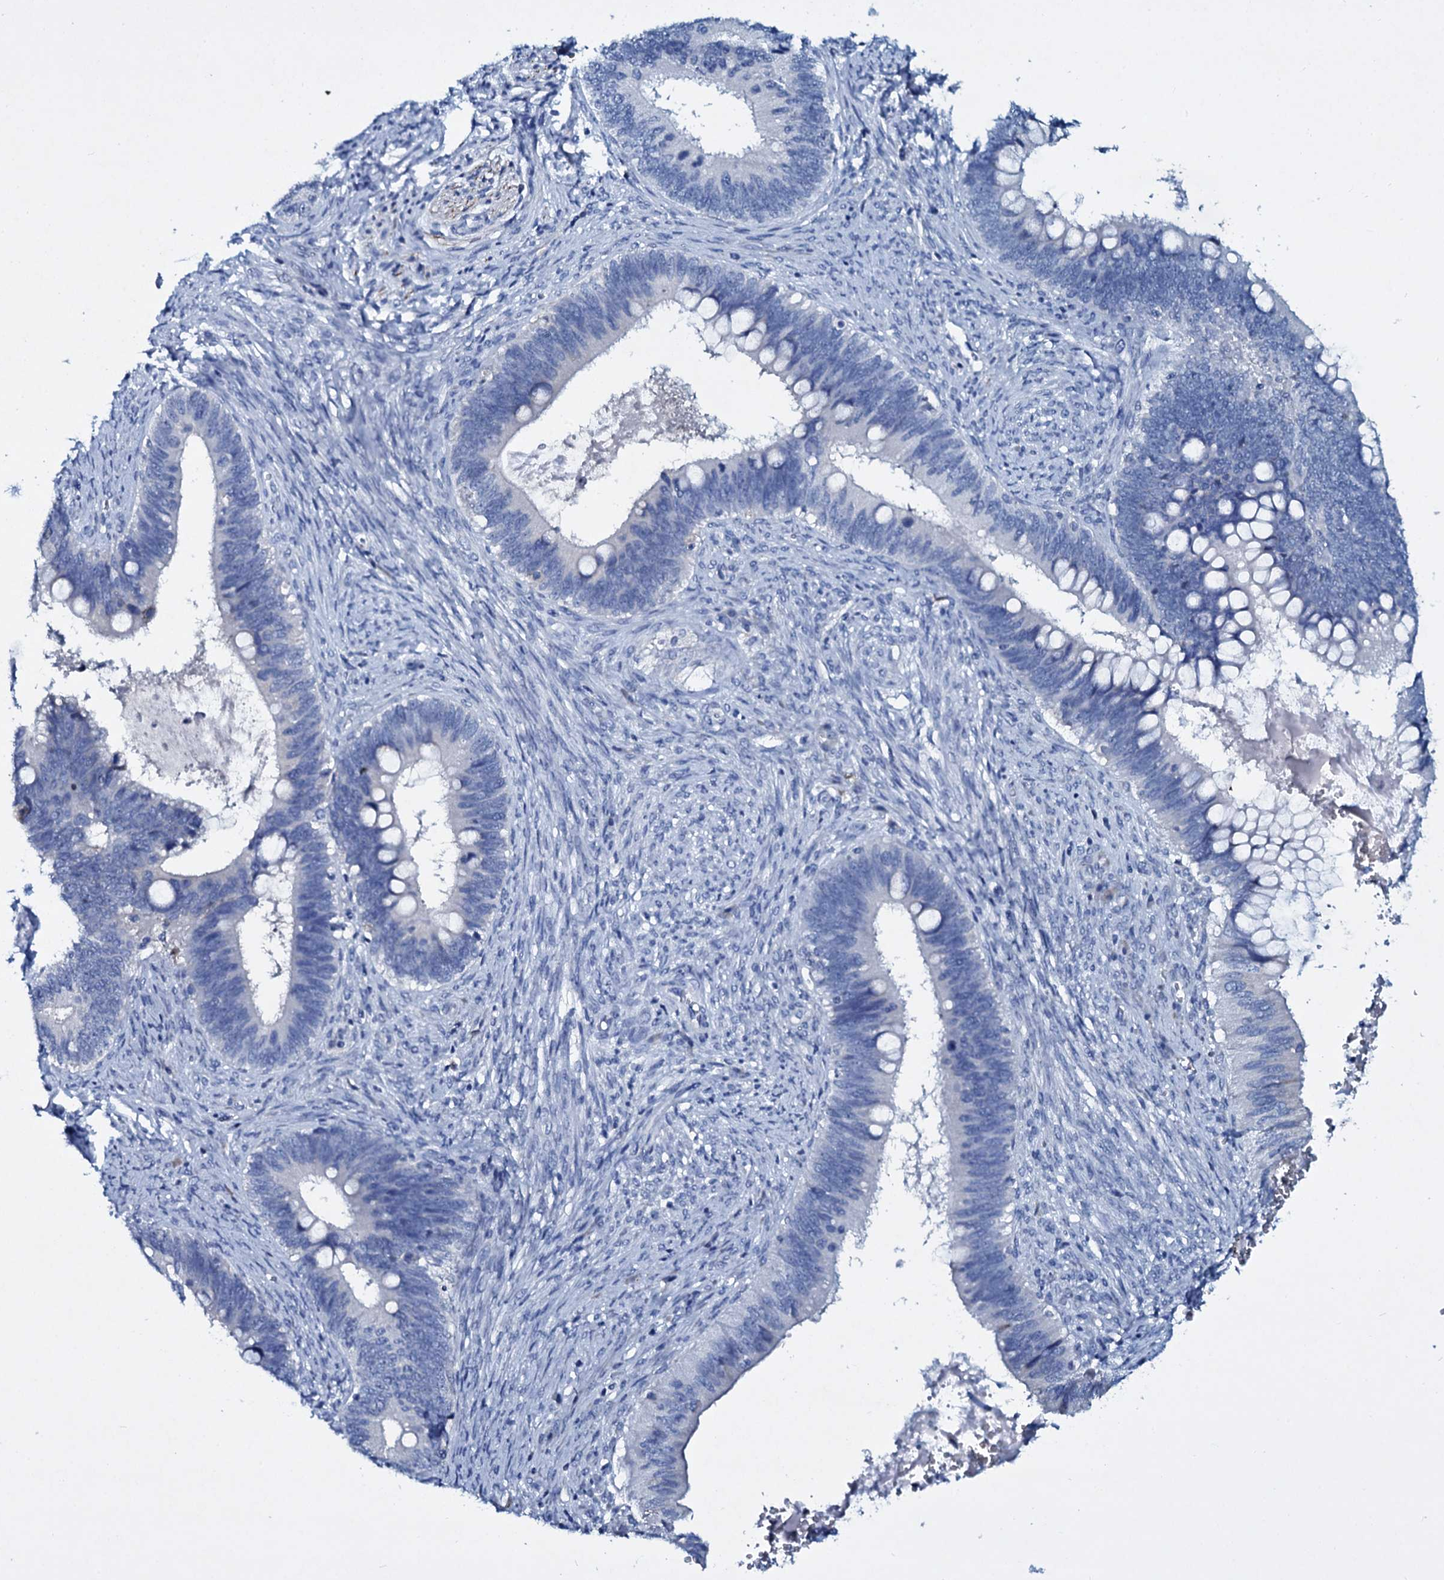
{"staining": {"intensity": "negative", "quantity": "none", "location": "none"}, "tissue": "cervical cancer", "cell_type": "Tumor cells", "image_type": "cancer", "snomed": [{"axis": "morphology", "description": "Adenocarcinoma, NOS"}, {"axis": "topography", "description": "Cervix"}], "caption": "This micrograph is of cervical cancer (adenocarcinoma) stained with IHC to label a protein in brown with the nuclei are counter-stained blue. There is no positivity in tumor cells.", "gene": "TPGS2", "patient": {"sex": "female", "age": 42}}